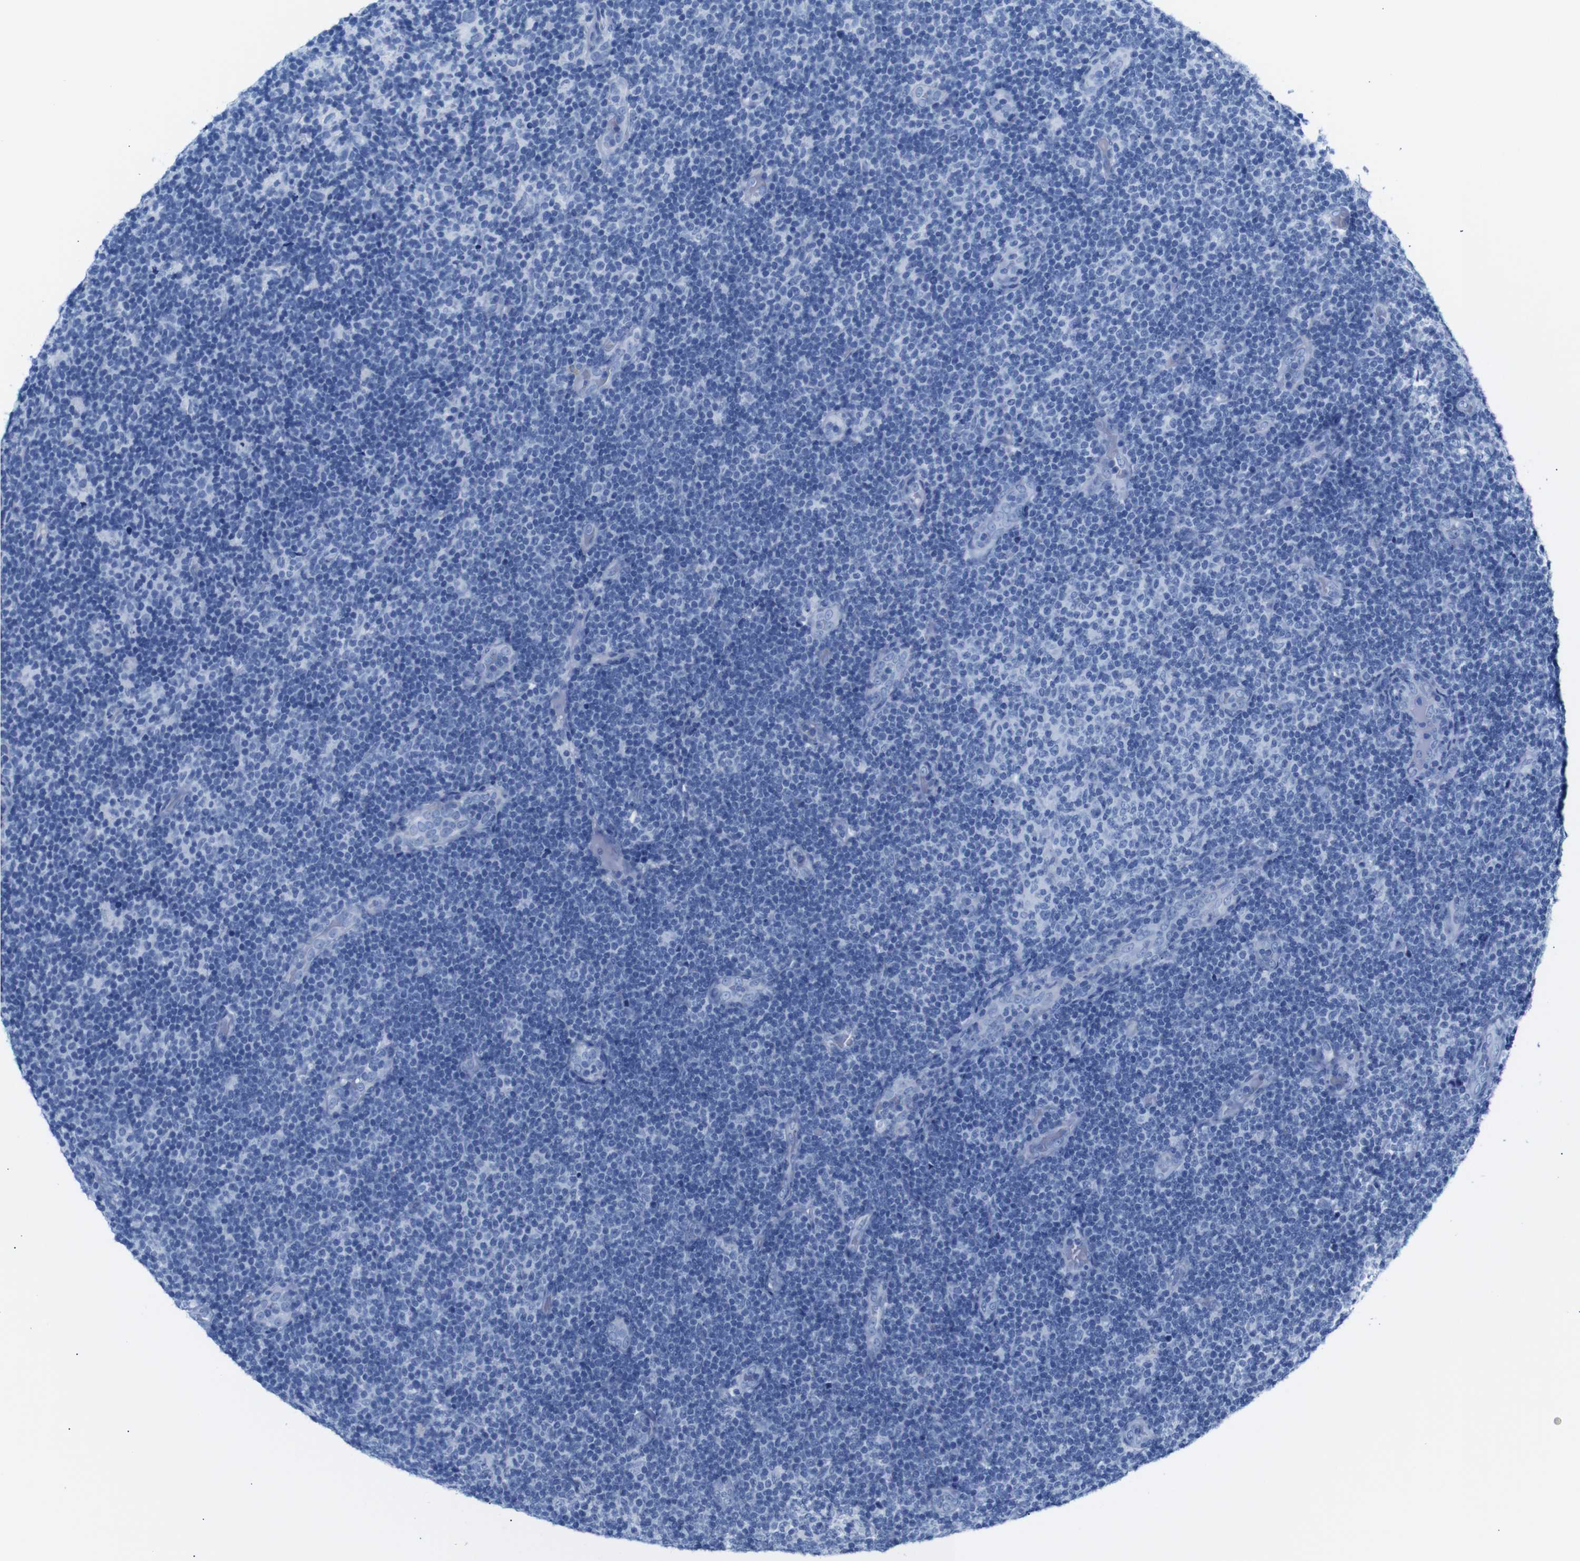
{"staining": {"intensity": "negative", "quantity": "none", "location": "none"}, "tissue": "lymphoma", "cell_type": "Tumor cells", "image_type": "cancer", "snomed": [{"axis": "morphology", "description": "Malignant lymphoma, non-Hodgkin's type, Low grade"}, {"axis": "topography", "description": "Lymph node"}], "caption": "Immunohistochemistry (IHC) of human malignant lymphoma, non-Hodgkin's type (low-grade) shows no positivity in tumor cells.", "gene": "ERVMER34-1", "patient": {"sex": "male", "age": 83}}